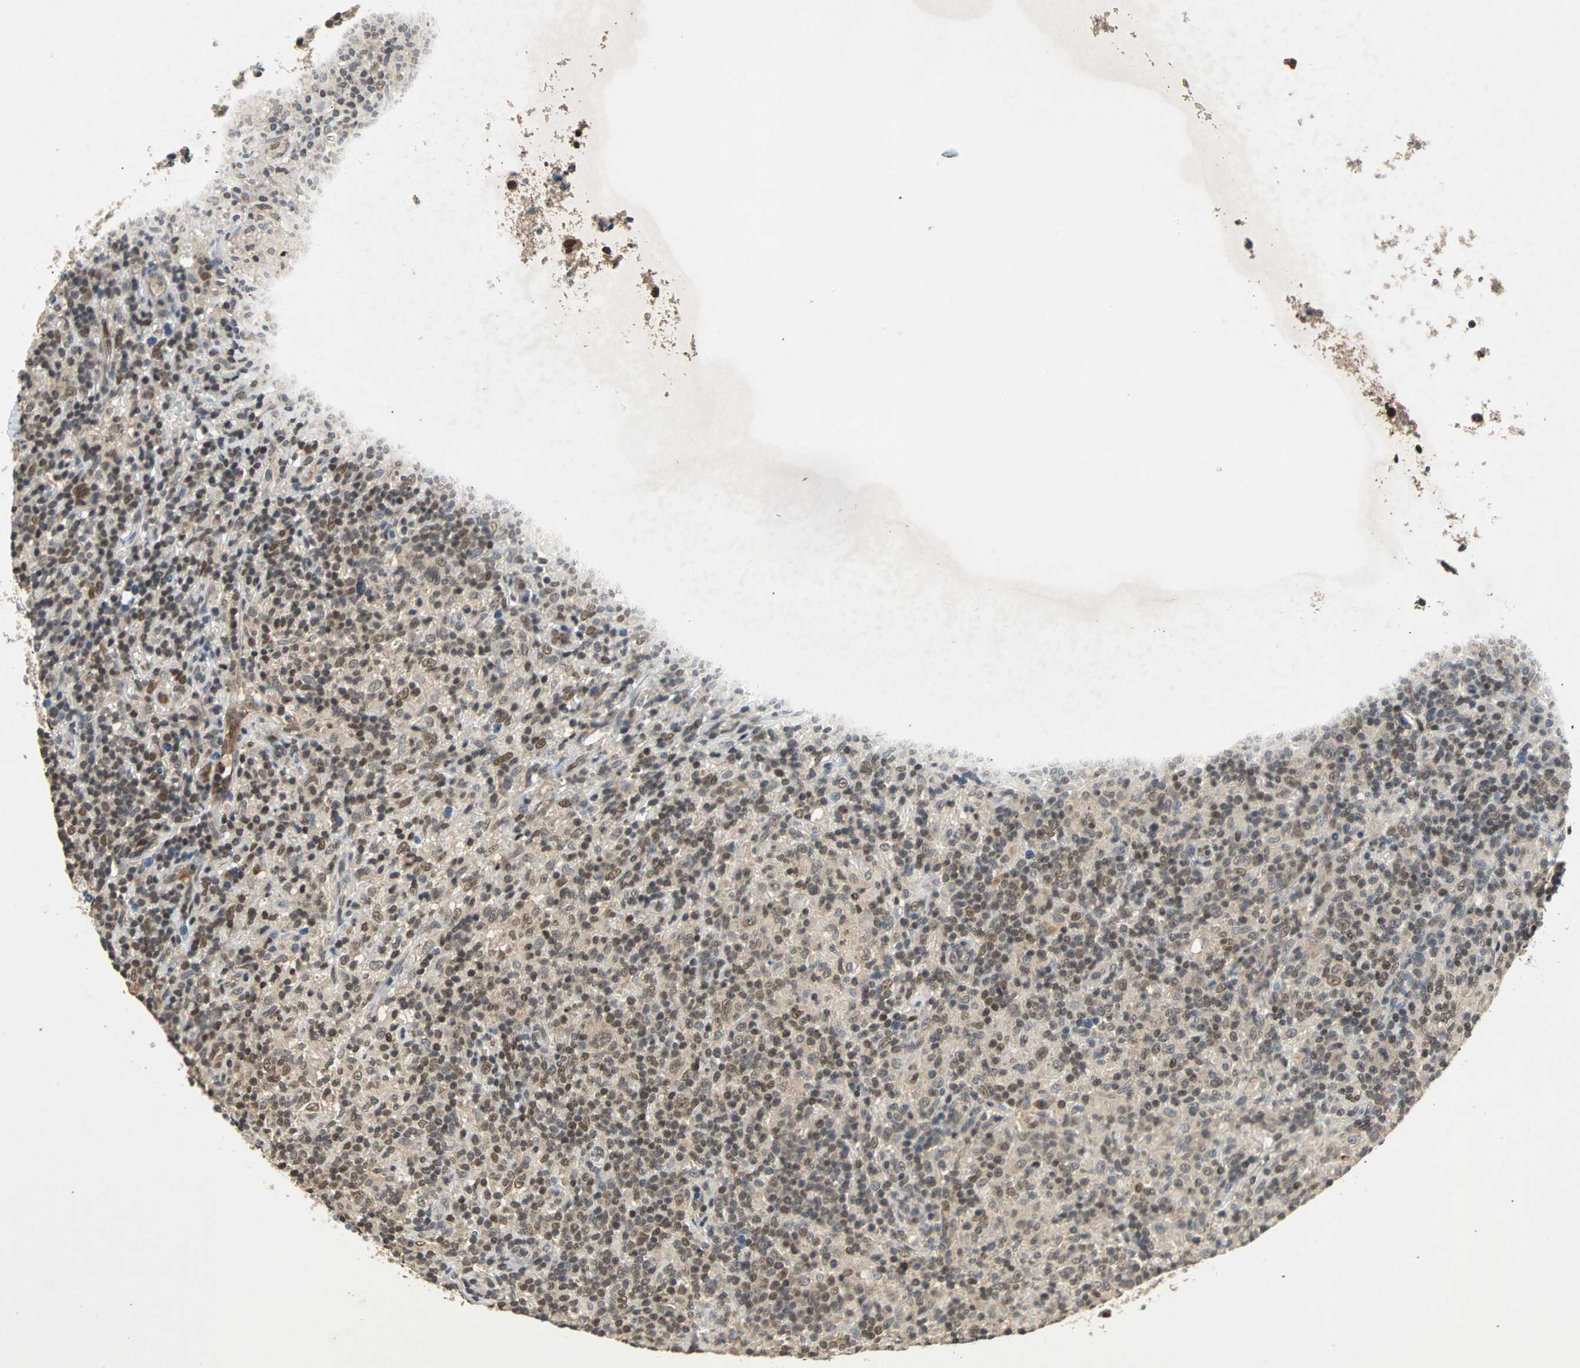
{"staining": {"intensity": "weak", "quantity": ">75%", "location": "cytoplasmic/membranous,nuclear"}, "tissue": "lymphoma", "cell_type": "Tumor cells", "image_type": "cancer", "snomed": [{"axis": "morphology", "description": "Hodgkin's disease, NOS"}, {"axis": "topography", "description": "Lymph node"}], "caption": "The histopathology image displays immunohistochemical staining of lymphoma. There is weak cytoplasmic/membranous and nuclear expression is present in approximately >75% of tumor cells. The staining is performed using DAB (3,3'-diaminobenzidine) brown chromogen to label protein expression. The nuclei are counter-stained blue using hematoxylin.", "gene": "PHC1", "patient": {"sex": "male", "age": 70}}